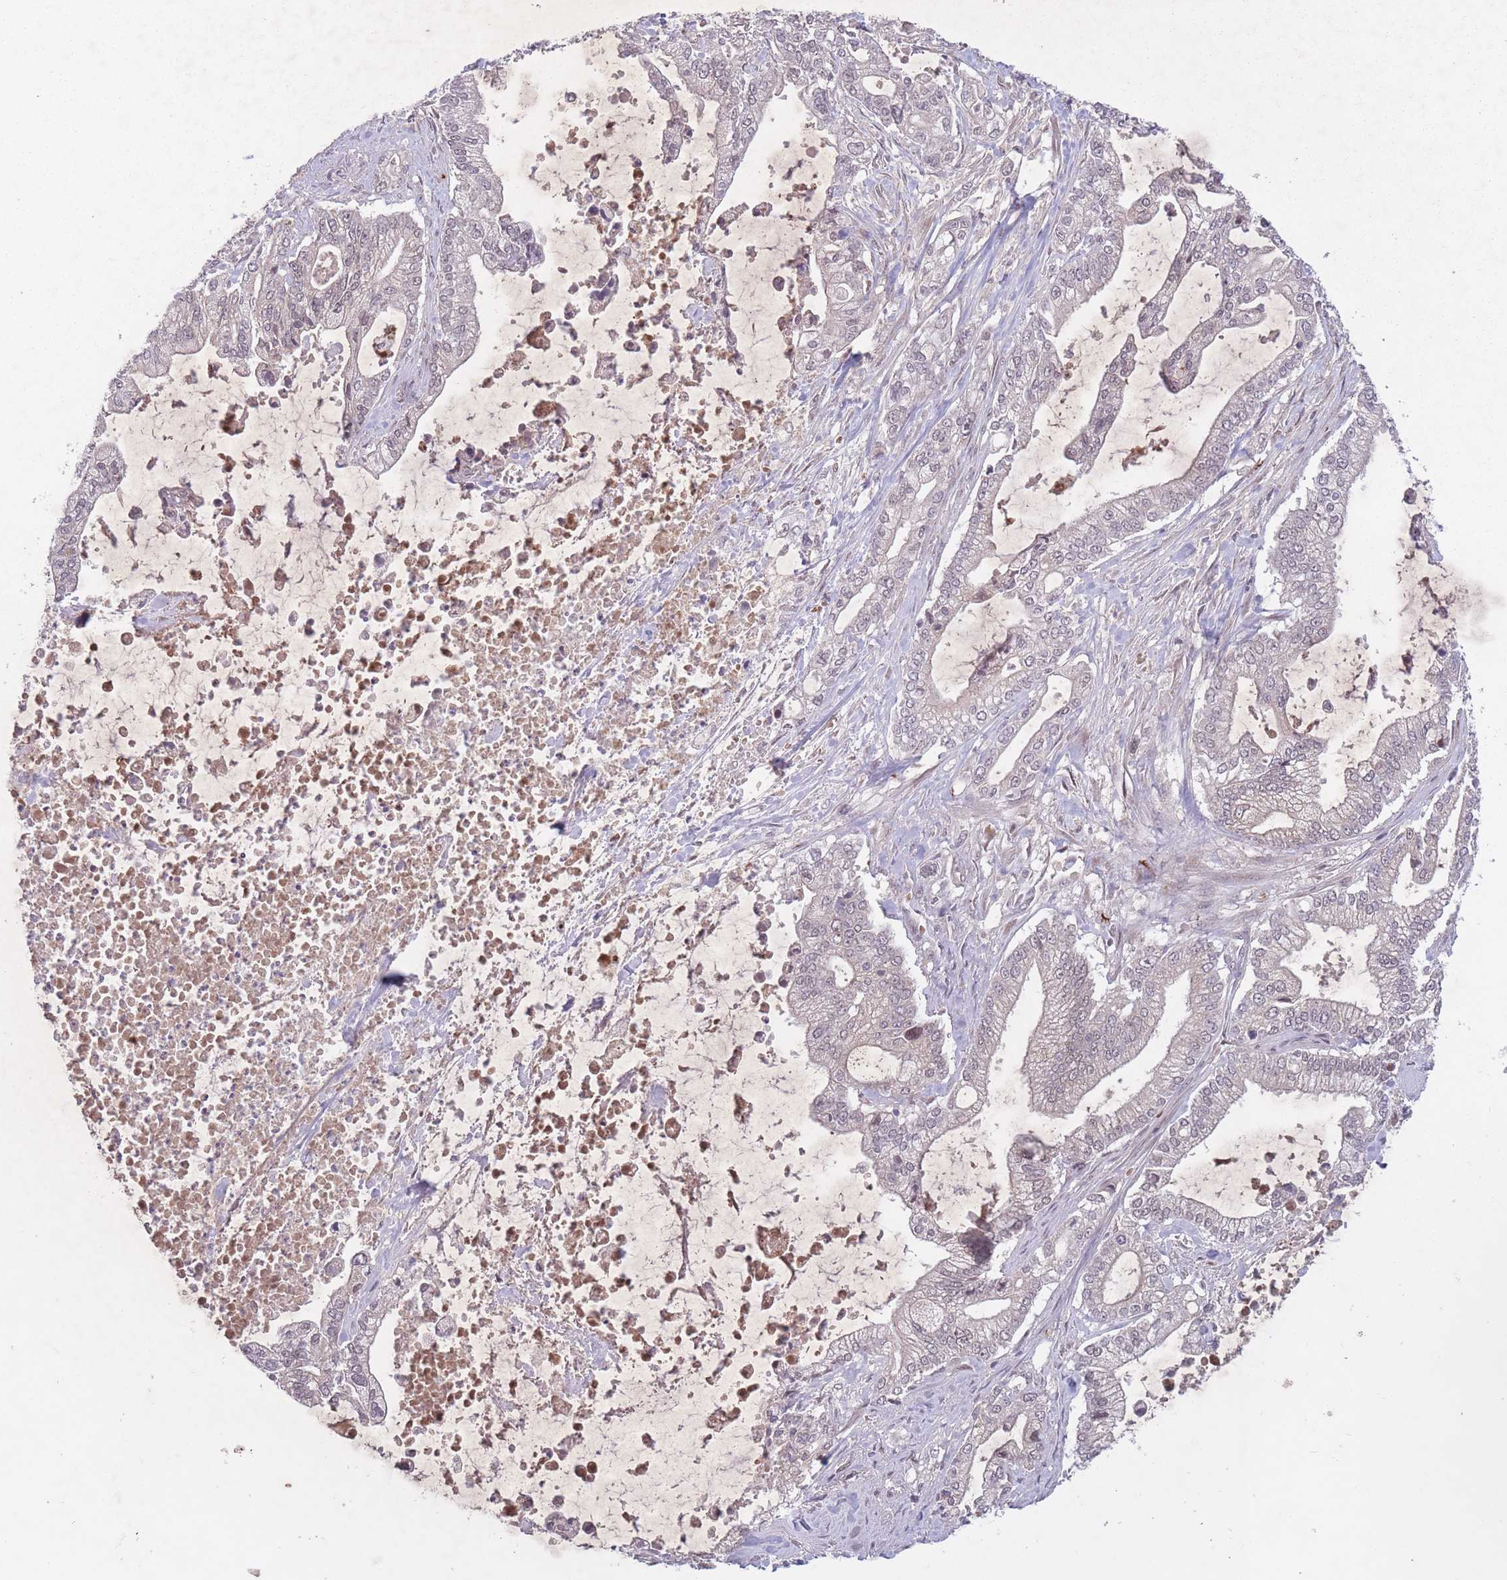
{"staining": {"intensity": "negative", "quantity": "none", "location": "none"}, "tissue": "pancreatic cancer", "cell_type": "Tumor cells", "image_type": "cancer", "snomed": [{"axis": "morphology", "description": "Adenocarcinoma, NOS"}, {"axis": "topography", "description": "Pancreas"}], "caption": "Pancreatic adenocarcinoma was stained to show a protein in brown. There is no significant staining in tumor cells. The staining is performed using DAB brown chromogen with nuclei counter-stained in using hematoxylin.", "gene": "SECTM1", "patient": {"sex": "male", "age": 69}}